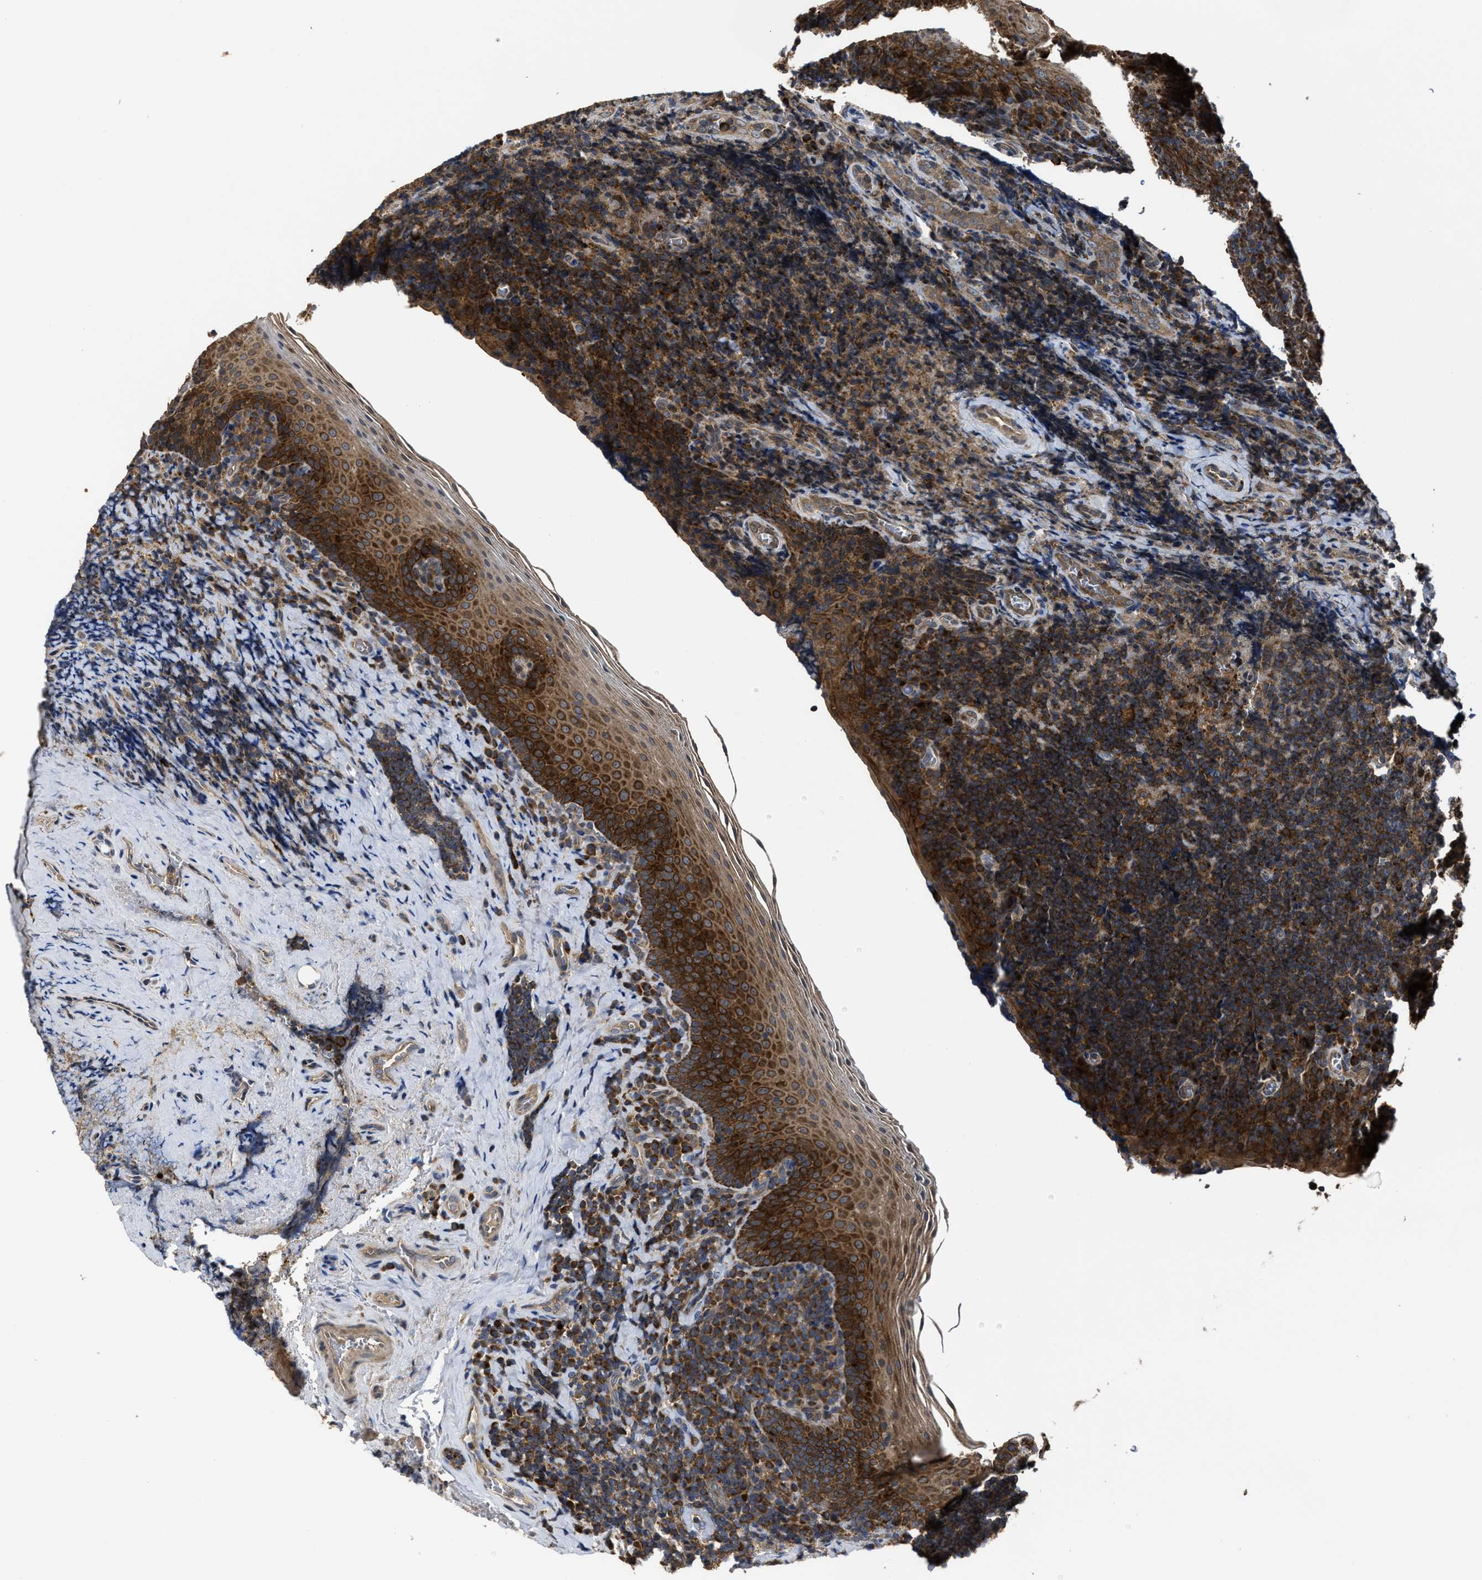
{"staining": {"intensity": "strong", "quantity": ">75%", "location": "cytoplasmic/membranous"}, "tissue": "tonsil", "cell_type": "Germinal center cells", "image_type": "normal", "snomed": [{"axis": "morphology", "description": "Normal tissue, NOS"}, {"axis": "morphology", "description": "Inflammation, NOS"}, {"axis": "topography", "description": "Tonsil"}], "caption": "Protein expression analysis of unremarkable tonsil exhibits strong cytoplasmic/membranous positivity in approximately >75% of germinal center cells. Nuclei are stained in blue.", "gene": "PASK", "patient": {"sex": "female", "age": 31}}